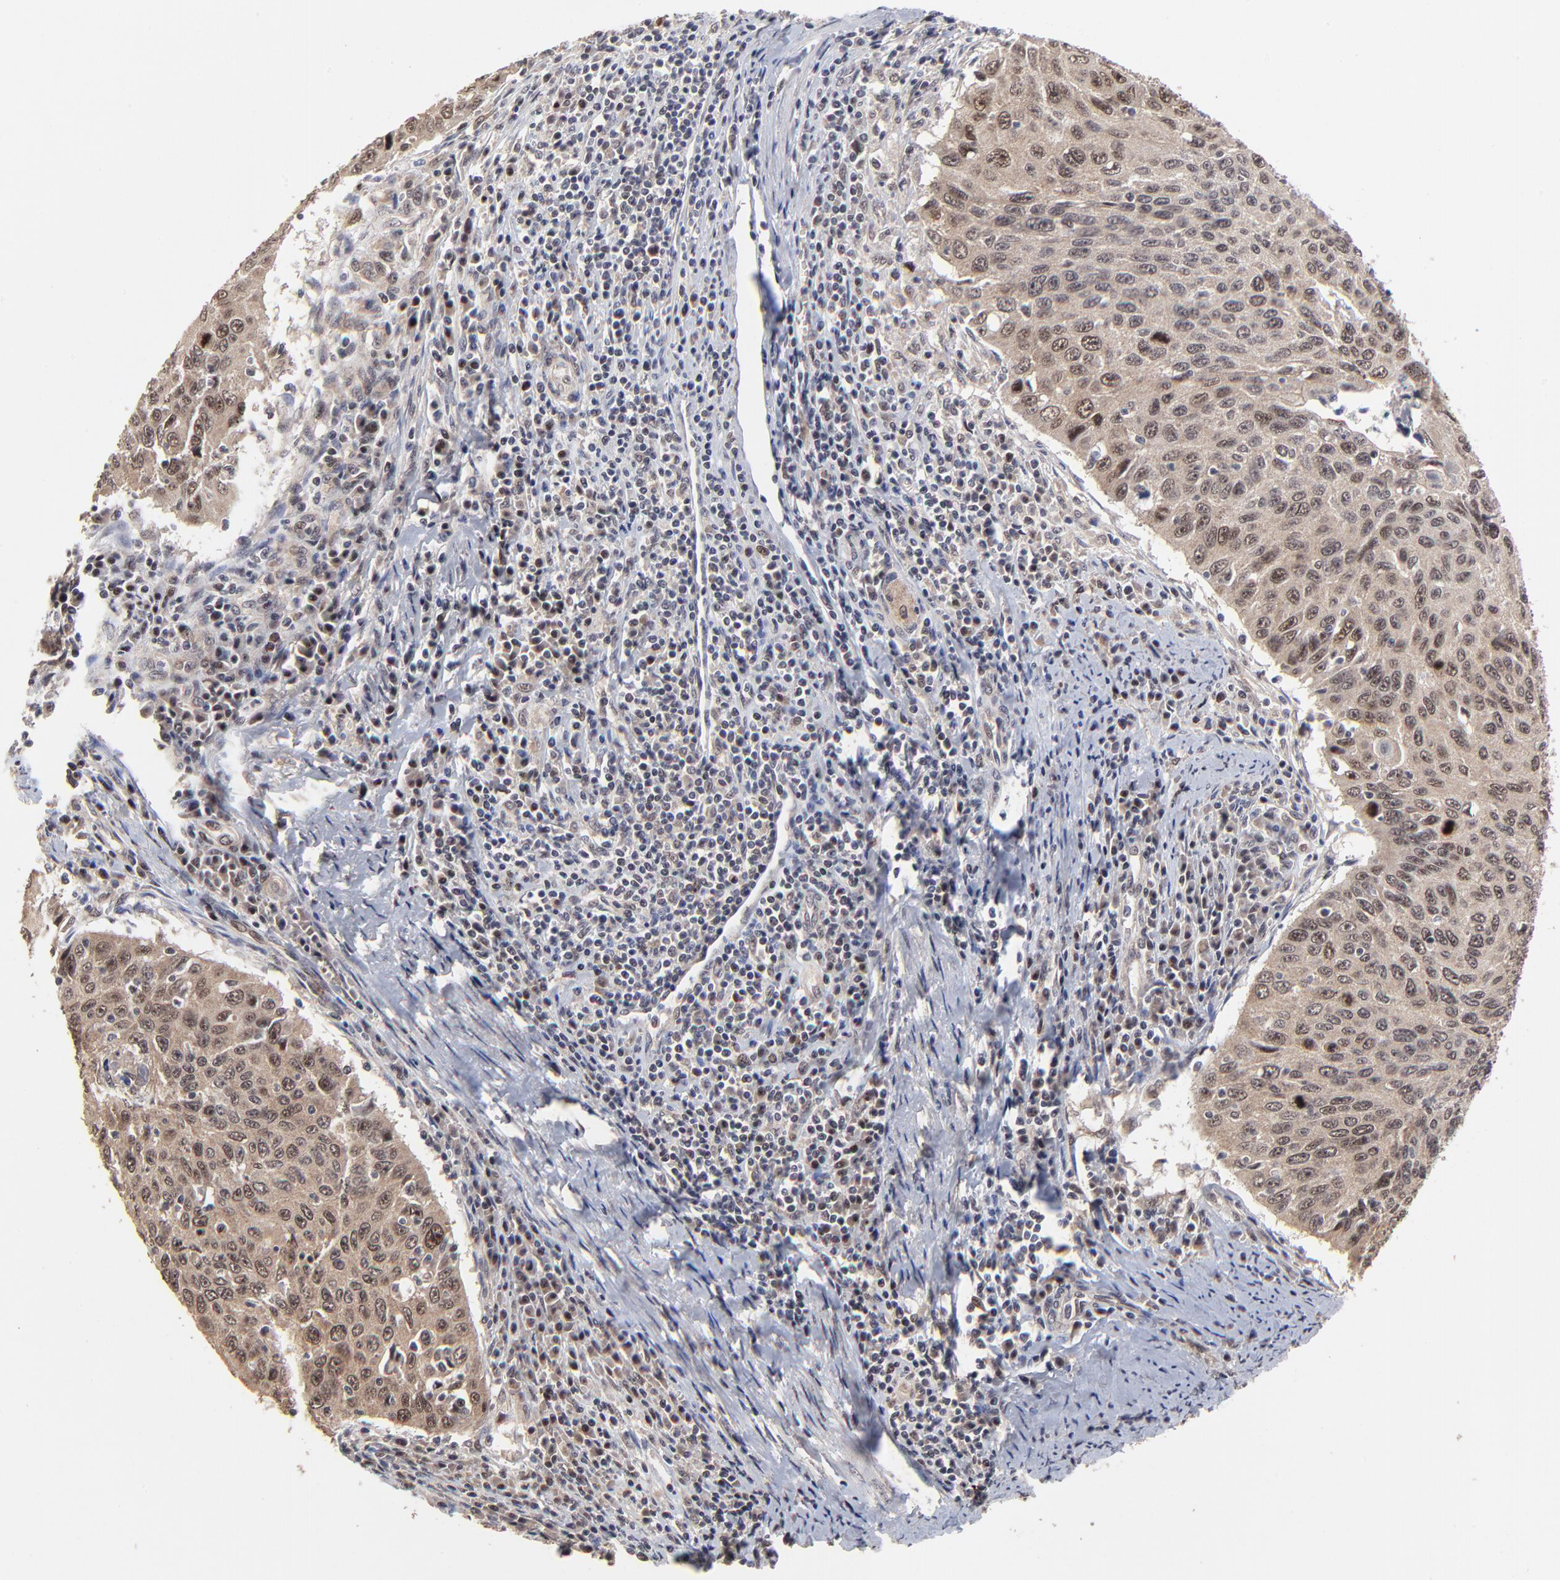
{"staining": {"intensity": "moderate", "quantity": ">75%", "location": "cytoplasmic/membranous,nuclear"}, "tissue": "cervical cancer", "cell_type": "Tumor cells", "image_type": "cancer", "snomed": [{"axis": "morphology", "description": "Squamous cell carcinoma, NOS"}, {"axis": "topography", "description": "Cervix"}], "caption": "Immunohistochemistry (IHC) histopathology image of cervical squamous cell carcinoma stained for a protein (brown), which displays medium levels of moderate cytoplasmic/membranous and nuclear positivity in approximately >75% of tumor cells.", "gene": "FRMD8", "patient": {"sex": "female", "age": 53}}